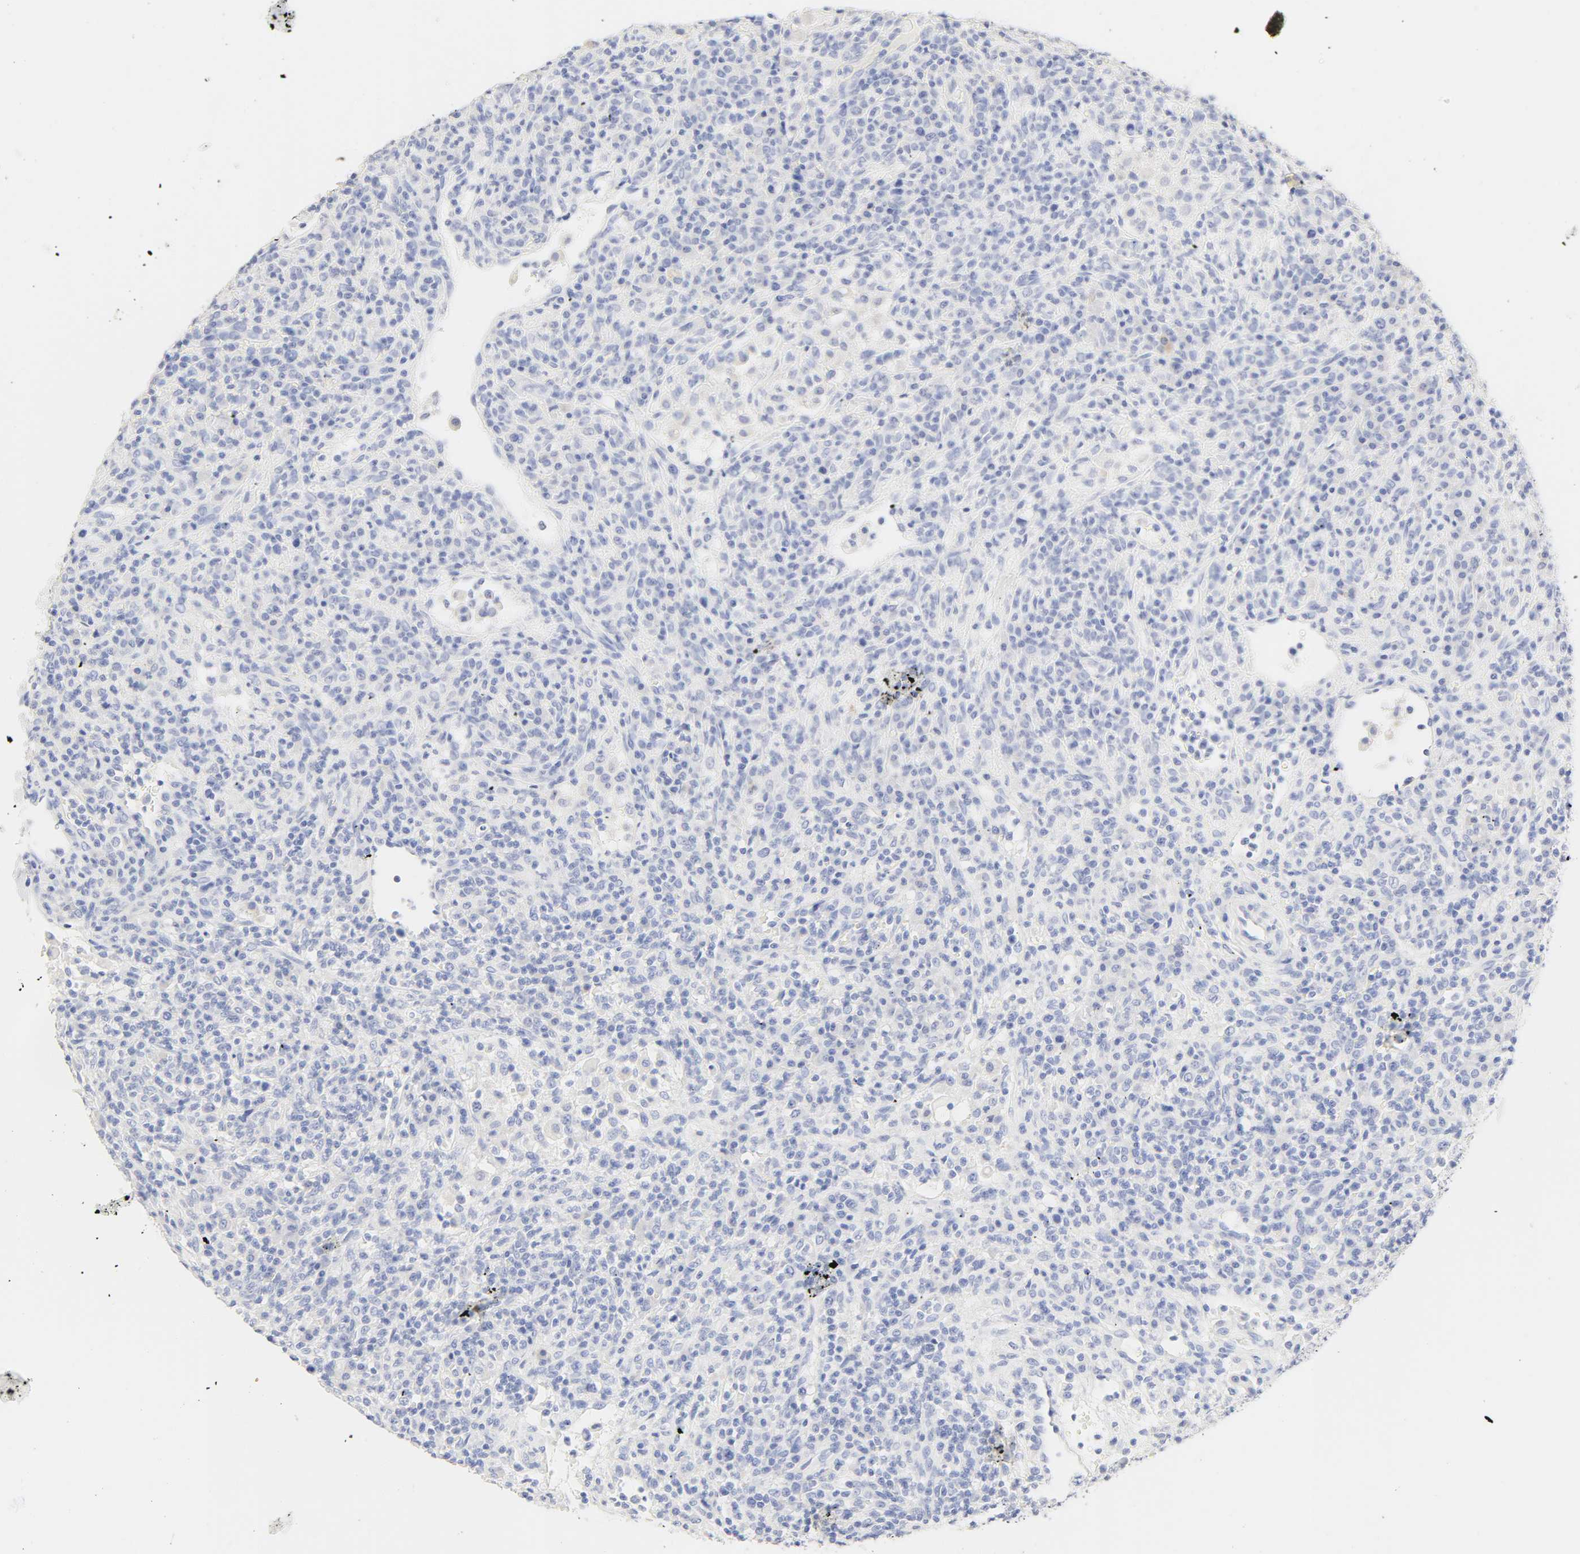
{"staining": {"intensity": "negative", "quantity": "none", "location": "none"}, "tissue": "lymphoma", "cell_type": "Tumor cells", "image_type": "cancer", "snomed": [{"axis": "morphology", "description": "Hodgkin's disease, NOS"}, {"axis": "topography", "description": "Lymph node"}], "caption": "A high-resolution photomicrograph shows IHC staining of lymphoma, which displays no significant staining in tumor cells. (Brightfield microscopy of DAB (3,3'-diaminobenzidine) immunohistochemistry (IHC) at high magnification).", "gene": "SLCO1B3", "patient": {"sex": "male", "age": 65}}